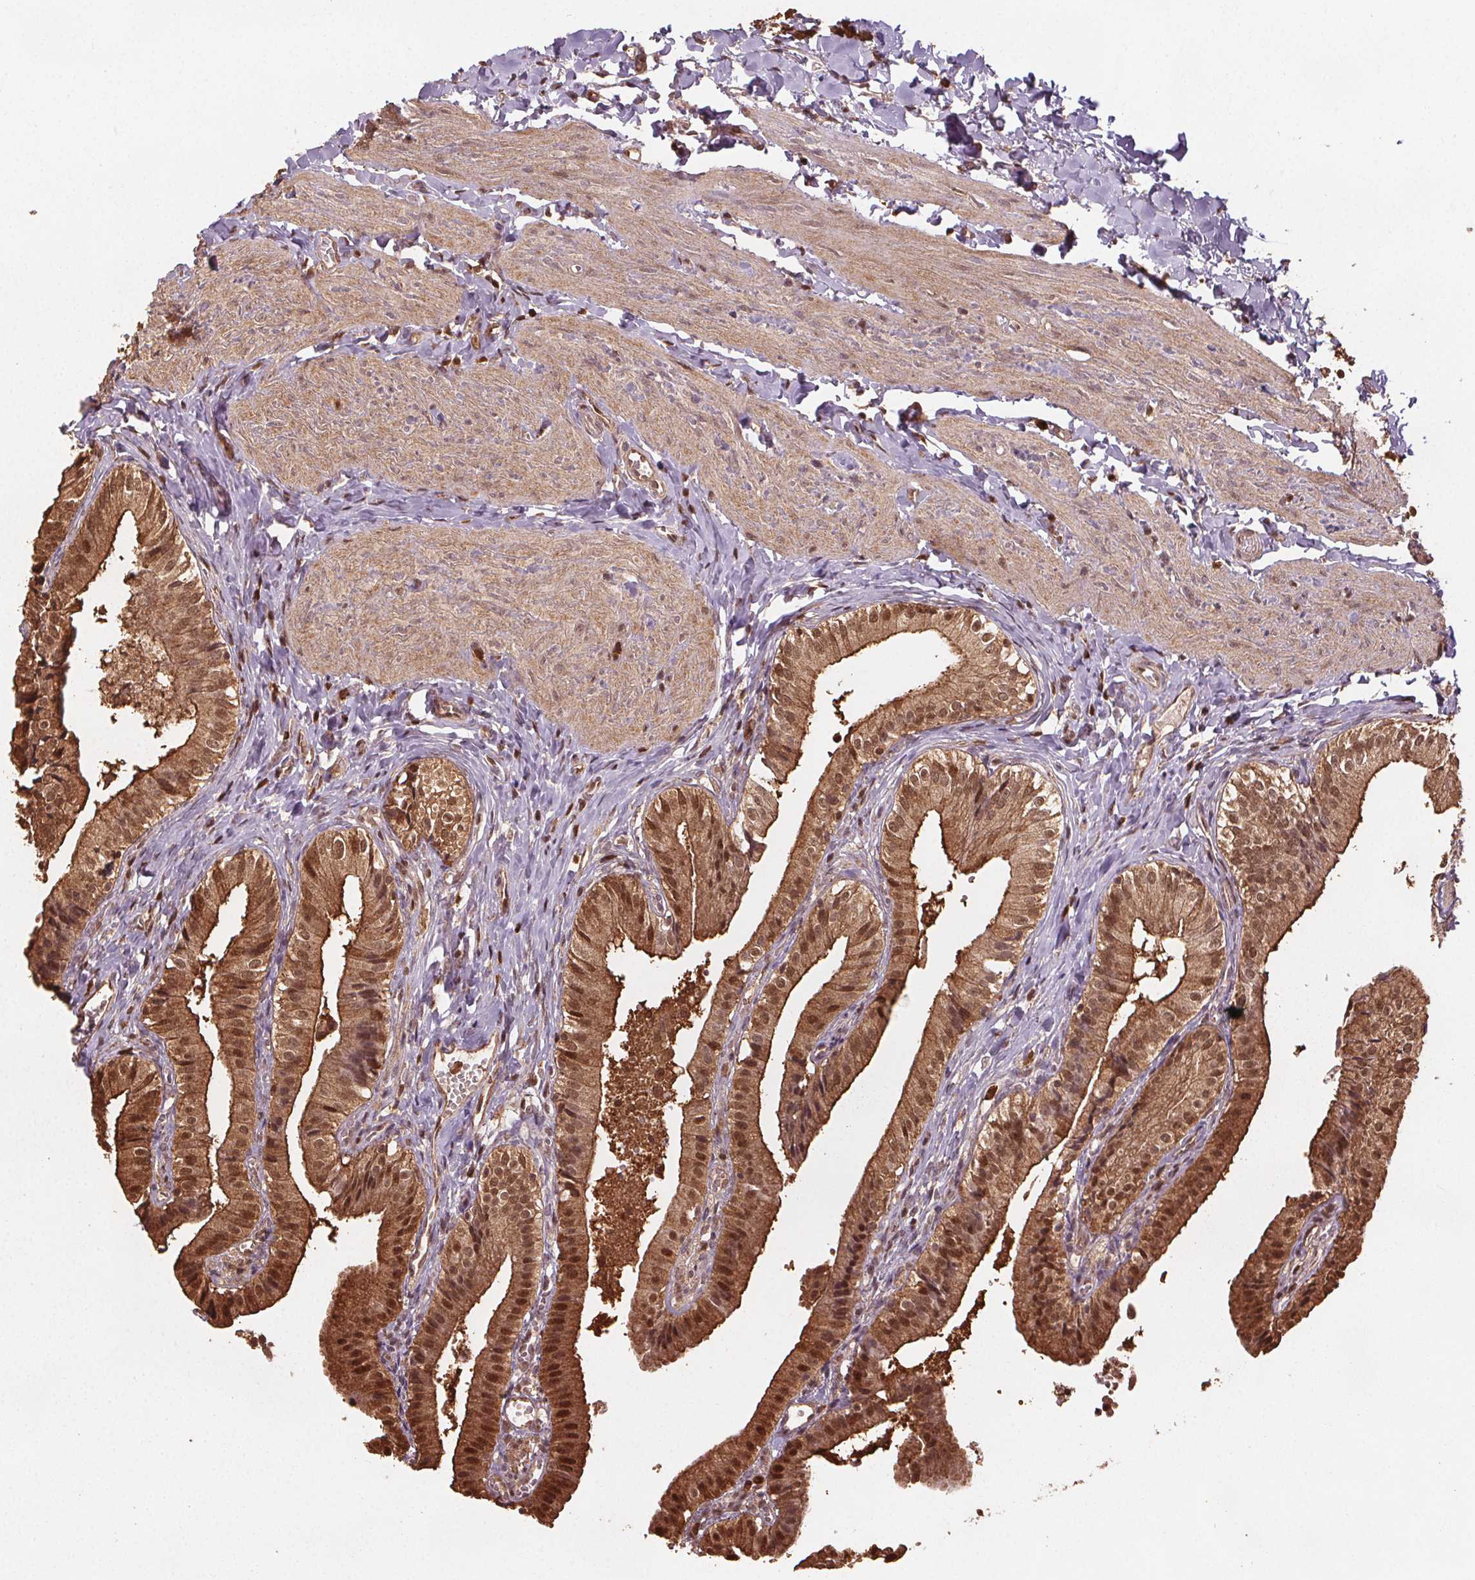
{"staining": {"intensity": "moderate", "quantity": ">75%", "location": "cytoplasmic/membranous,nuclear"}, "tissue": "gallbladder", "cell_type": "Glandular cells", "image_type": "normal", "snomed": [{"axis": "morphology", "description": "Normal tissue, NOS"}, {"axis": "topography", "description": "Gallbladder"}], "caption": "Gallbladder stained with immunohistochemistry displays moderate cytoplasmic/membranous,nuclear positivity in about >75% of glandular cells. The protein of interest is shown in brown color, while the nuclei are stained blue.", "gene": "ENO1", "patient": {"sex": "female", "age": 47}}